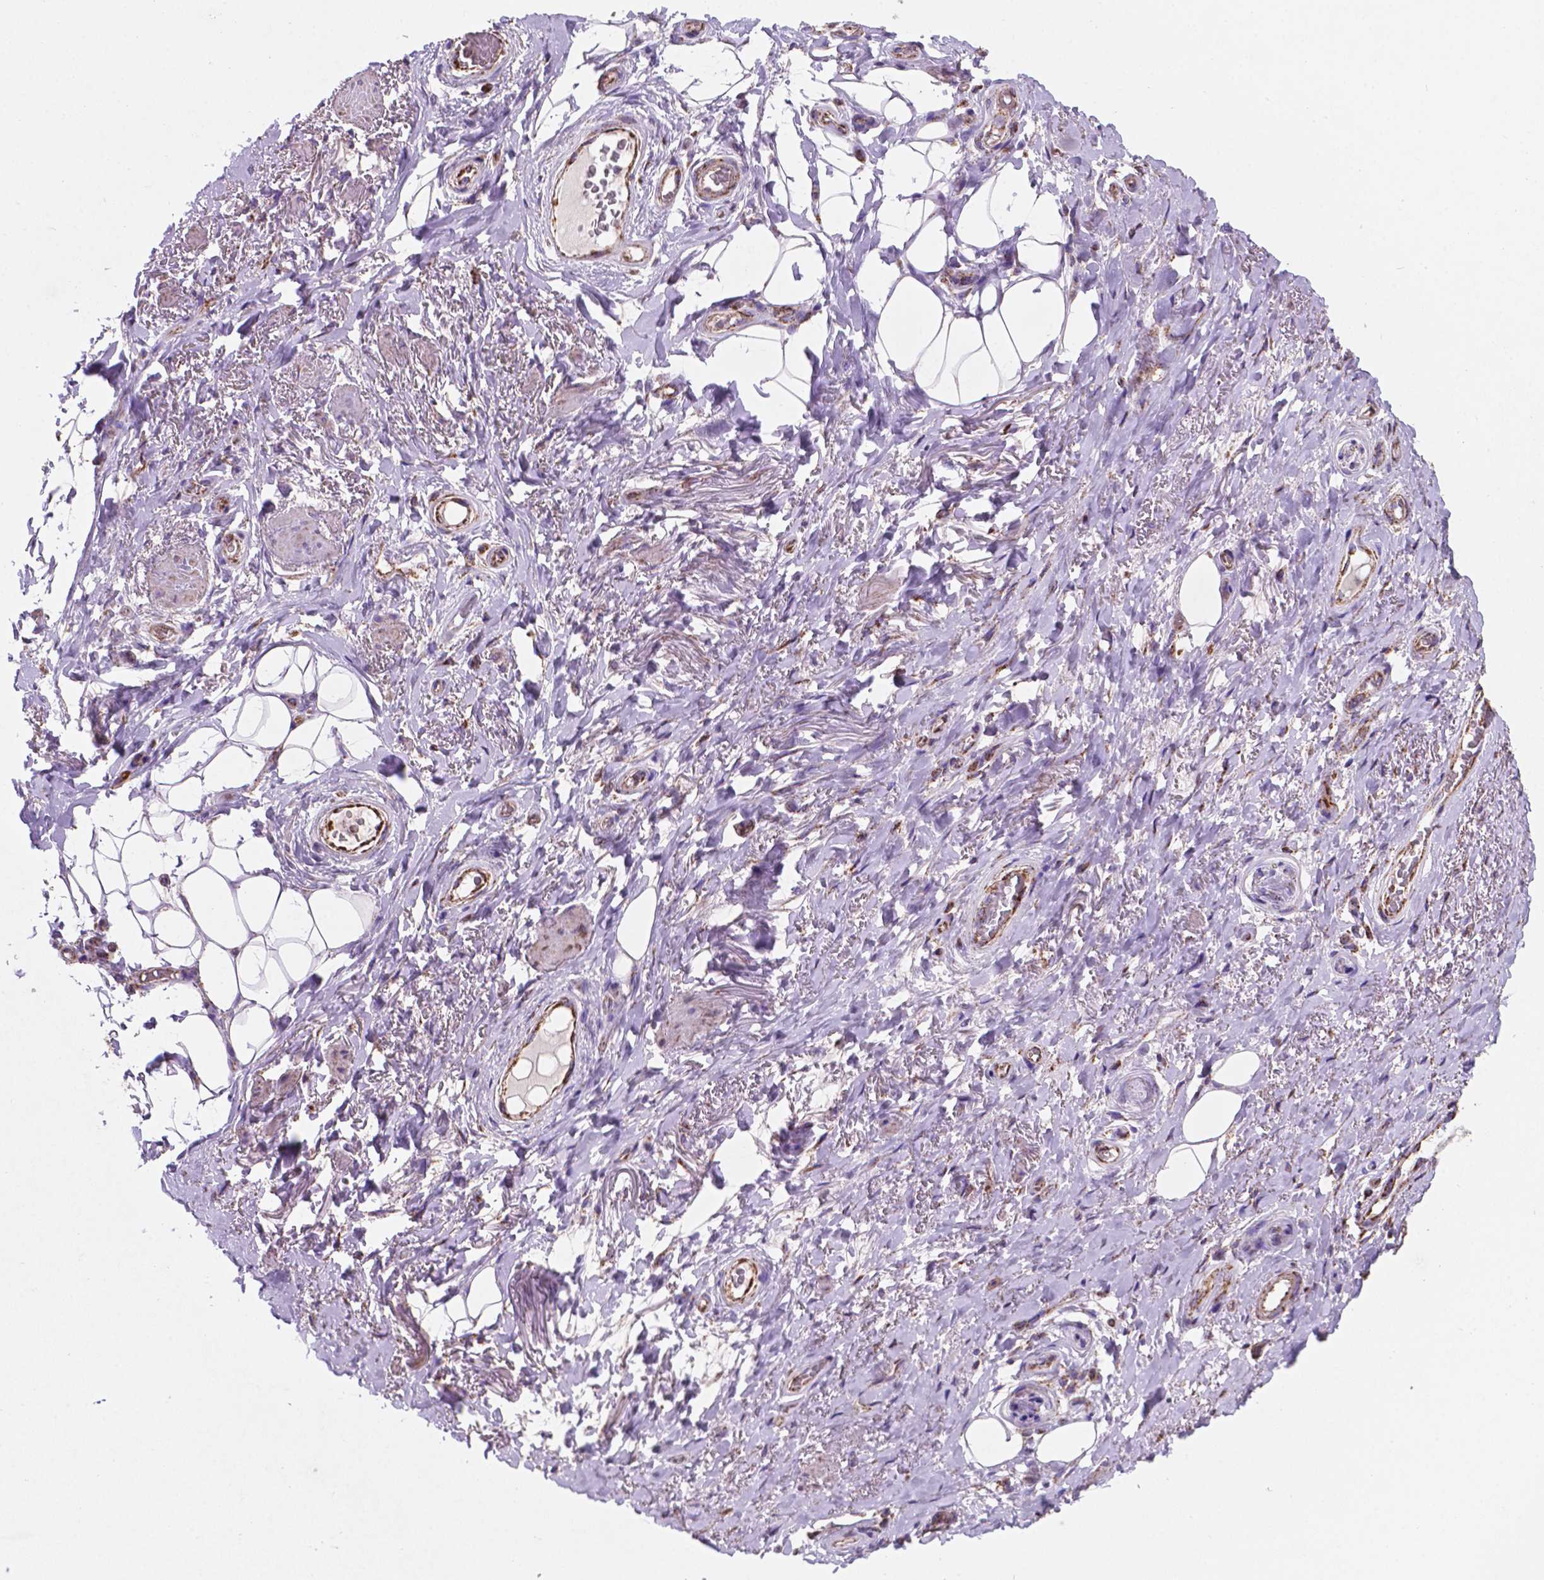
{"staining": {"intensity": "weak", "quantity": "25%-75%", "location": "cytoplasmic/membranous"}, "tissue": "adipose tissue", "cell_type": "Adipocytes", "image_type": "normal", "snomed": [{"axis": "morphology", "description": "Normal tissue, NOS"}, {"axis": "topography", "description": "Anal"}, {"axis": "topography", "description": "Peripheral nerve tissue"}], "caption": "Immunohistochemistry (IHC) (DAB) staining of benign adipose tissue exhibits weak cytoplasmic/membranous protein expression in about 25%-75% of adipocytes.", "gene": "HSPD1", "patient": {"sex": "male", "age": 53}}